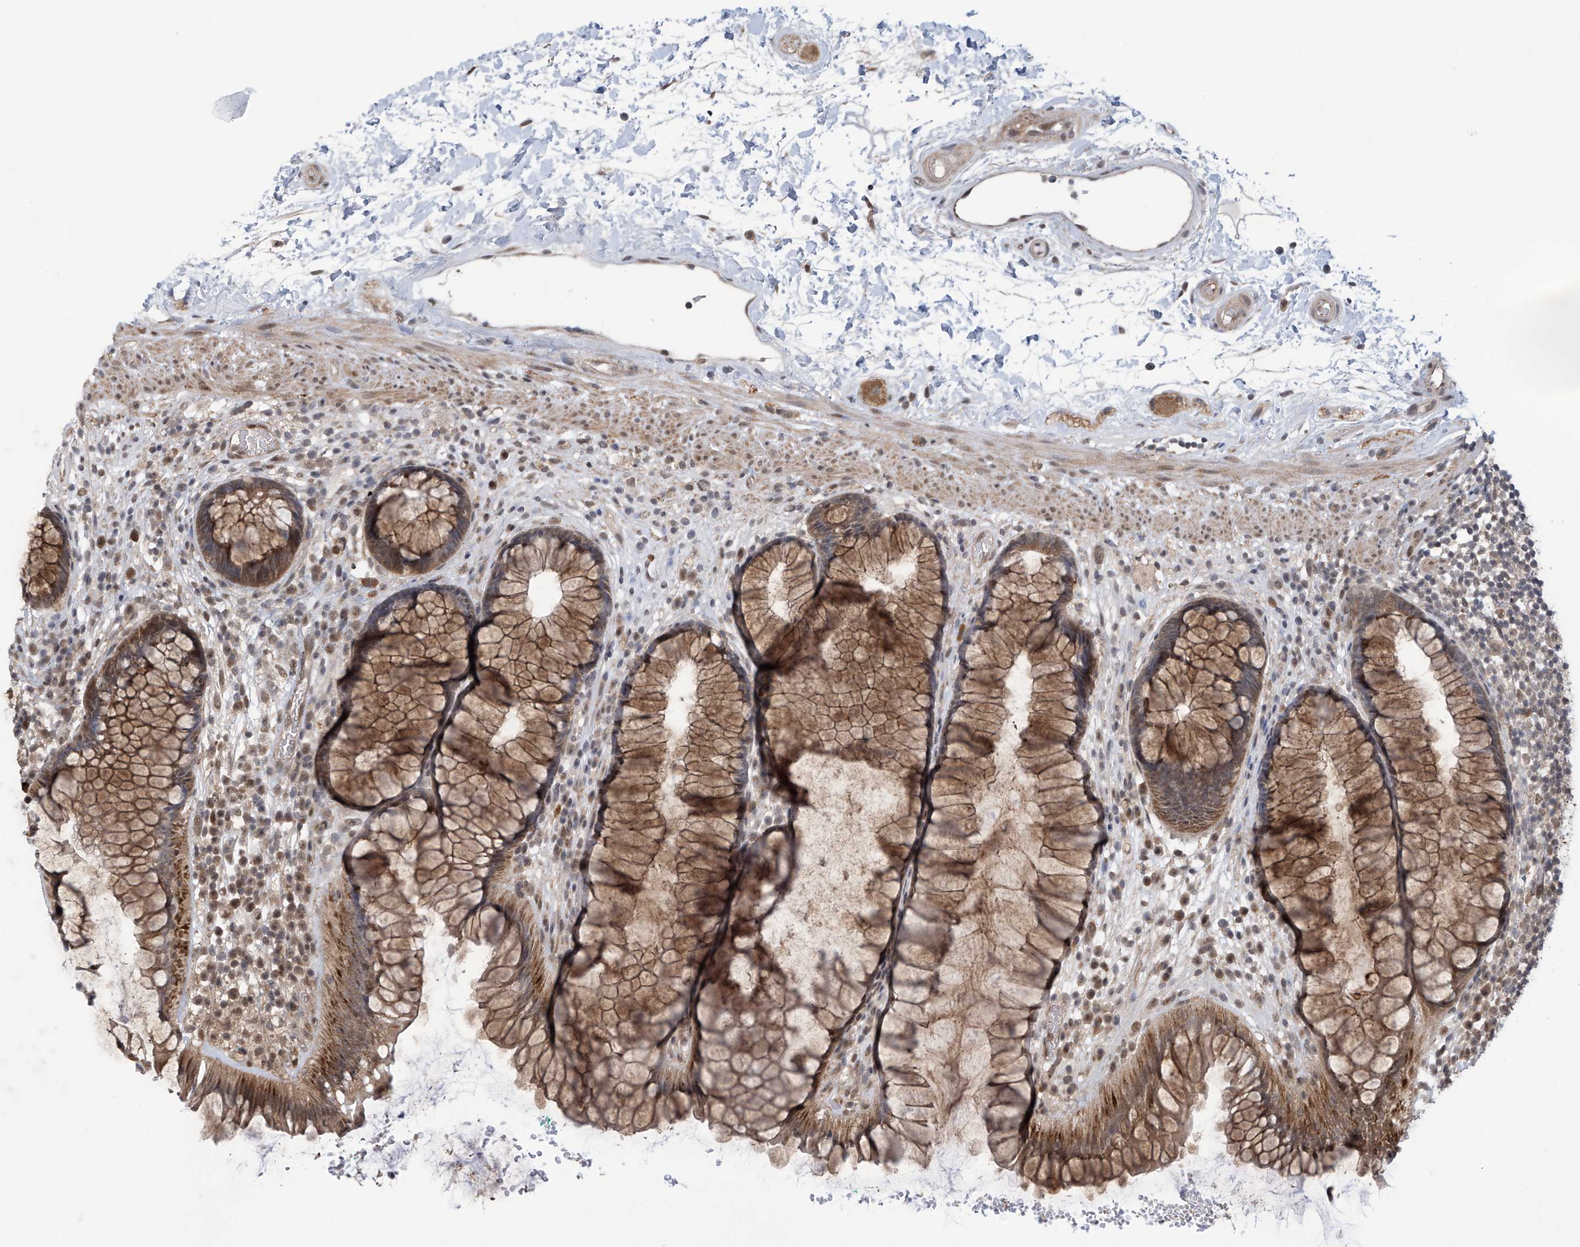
{"staining": {"intensity": "moderate", "quantity": ">75%", "location": "cytoplasmic/membranous"}, "tissue": "rectum", "cell_type": "Glandular cells", "image_type": "normal", "snomed": [{"axis": "morphology", "description": "Normal tissue, NOS"}, {"axis": "topography", "description": "Rectum"}], "caption": "Immunohistochemical staining of unremarkable human rectum demonstrates medium levels of moderate cytoplasmic/membranous staining in about >75% of glandular cells.", "gene": "ABHD13", "patient": {"sex": "male", "age": 51}}